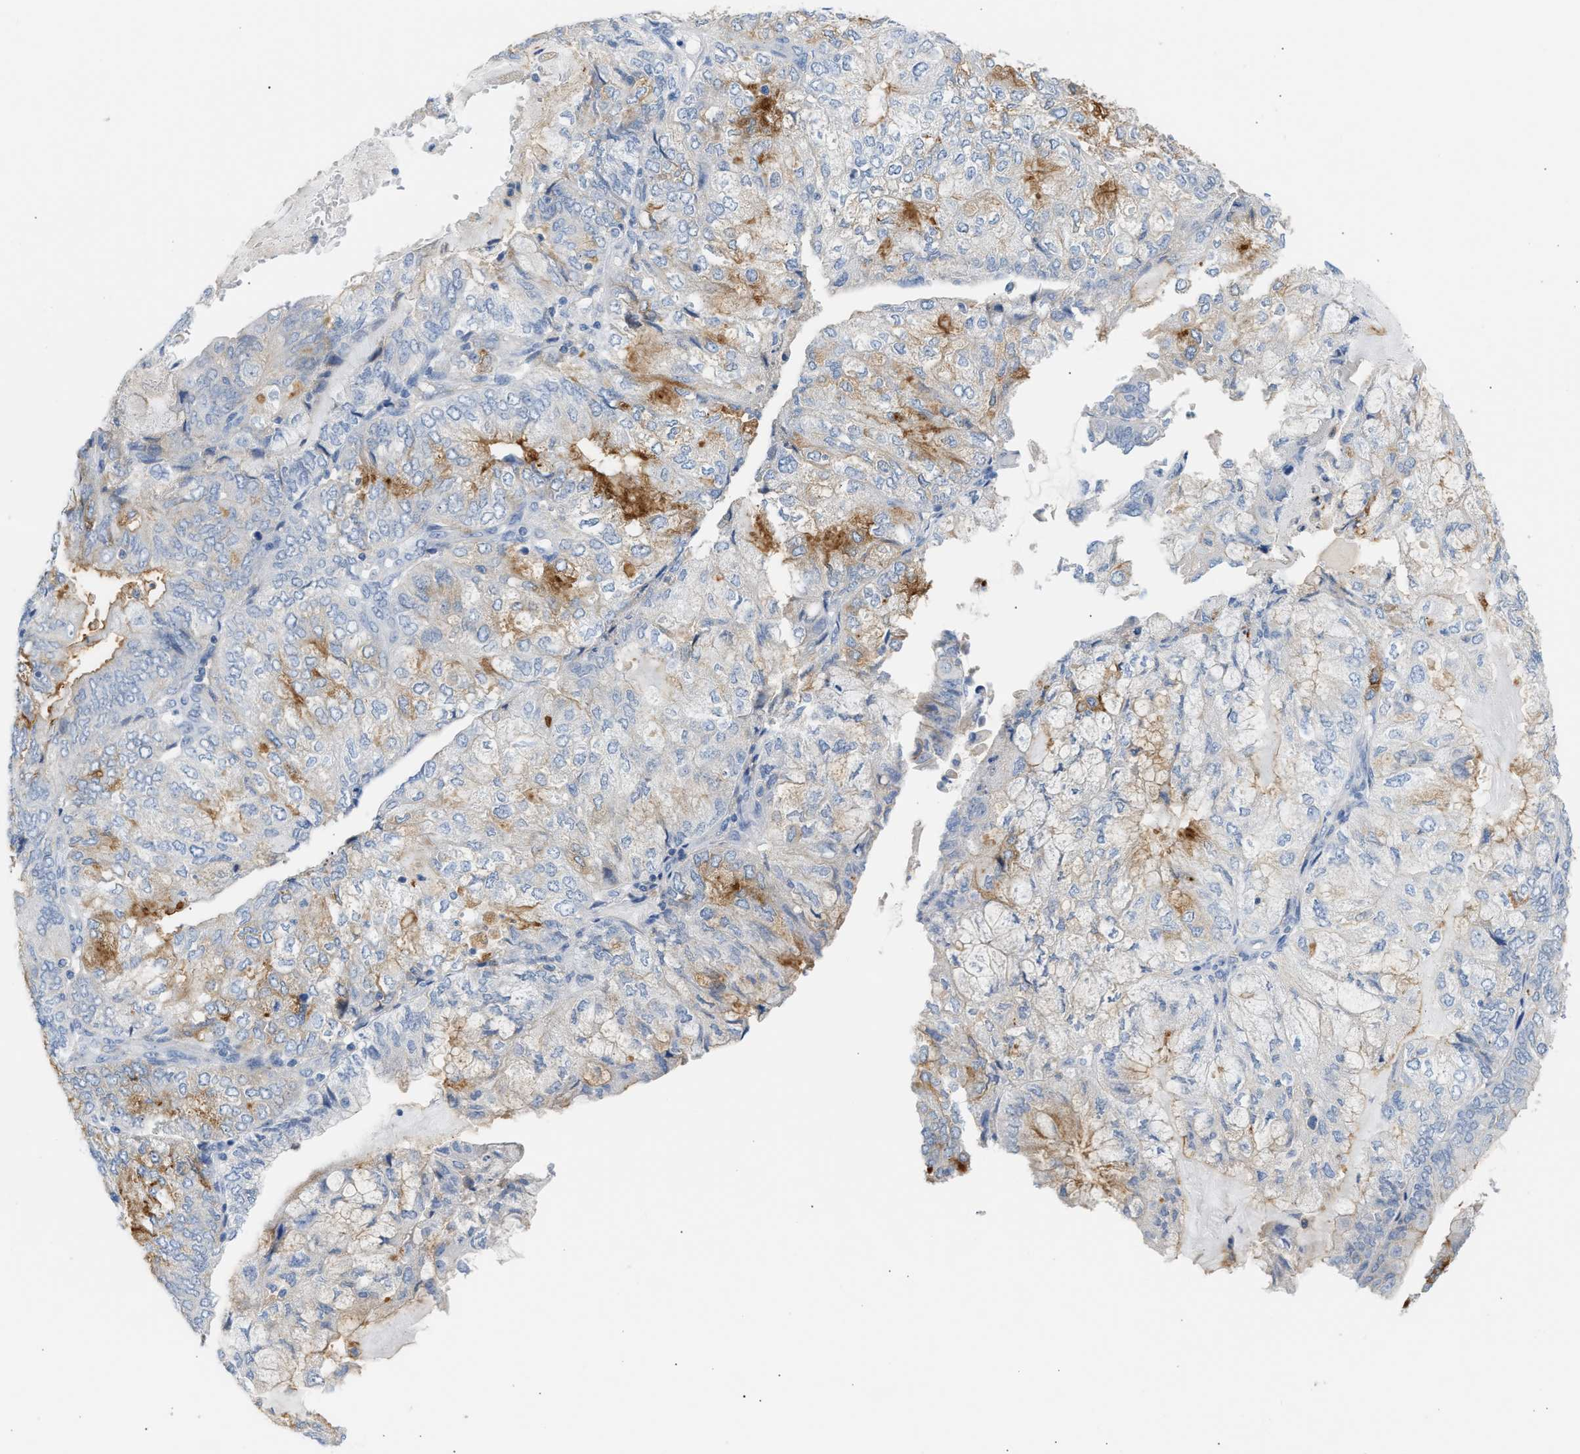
{"staining": {"intensity": "moderate", "quantity": "<25%", "location": "cytoplasmic/membranous"}, "tissue": "endometrial cancer", "cell_type": "Tumor cells", "image_type": "cancer", "snomed": [{"axis": "morphology", "description": "Adenocarcinoma, NOS"}, {"axis": "topography", "description": "Endometrium"}], "caption": "Endometrial cancer (adenocarcinoma) tissue reveals moderate cytoplasmic/membranous positivity in about <25% of tumor cells (IHC, brightfield microscopy, high magnification).", "gene": "ERBB2", "patient": {"sex": "female", "age": 81}}